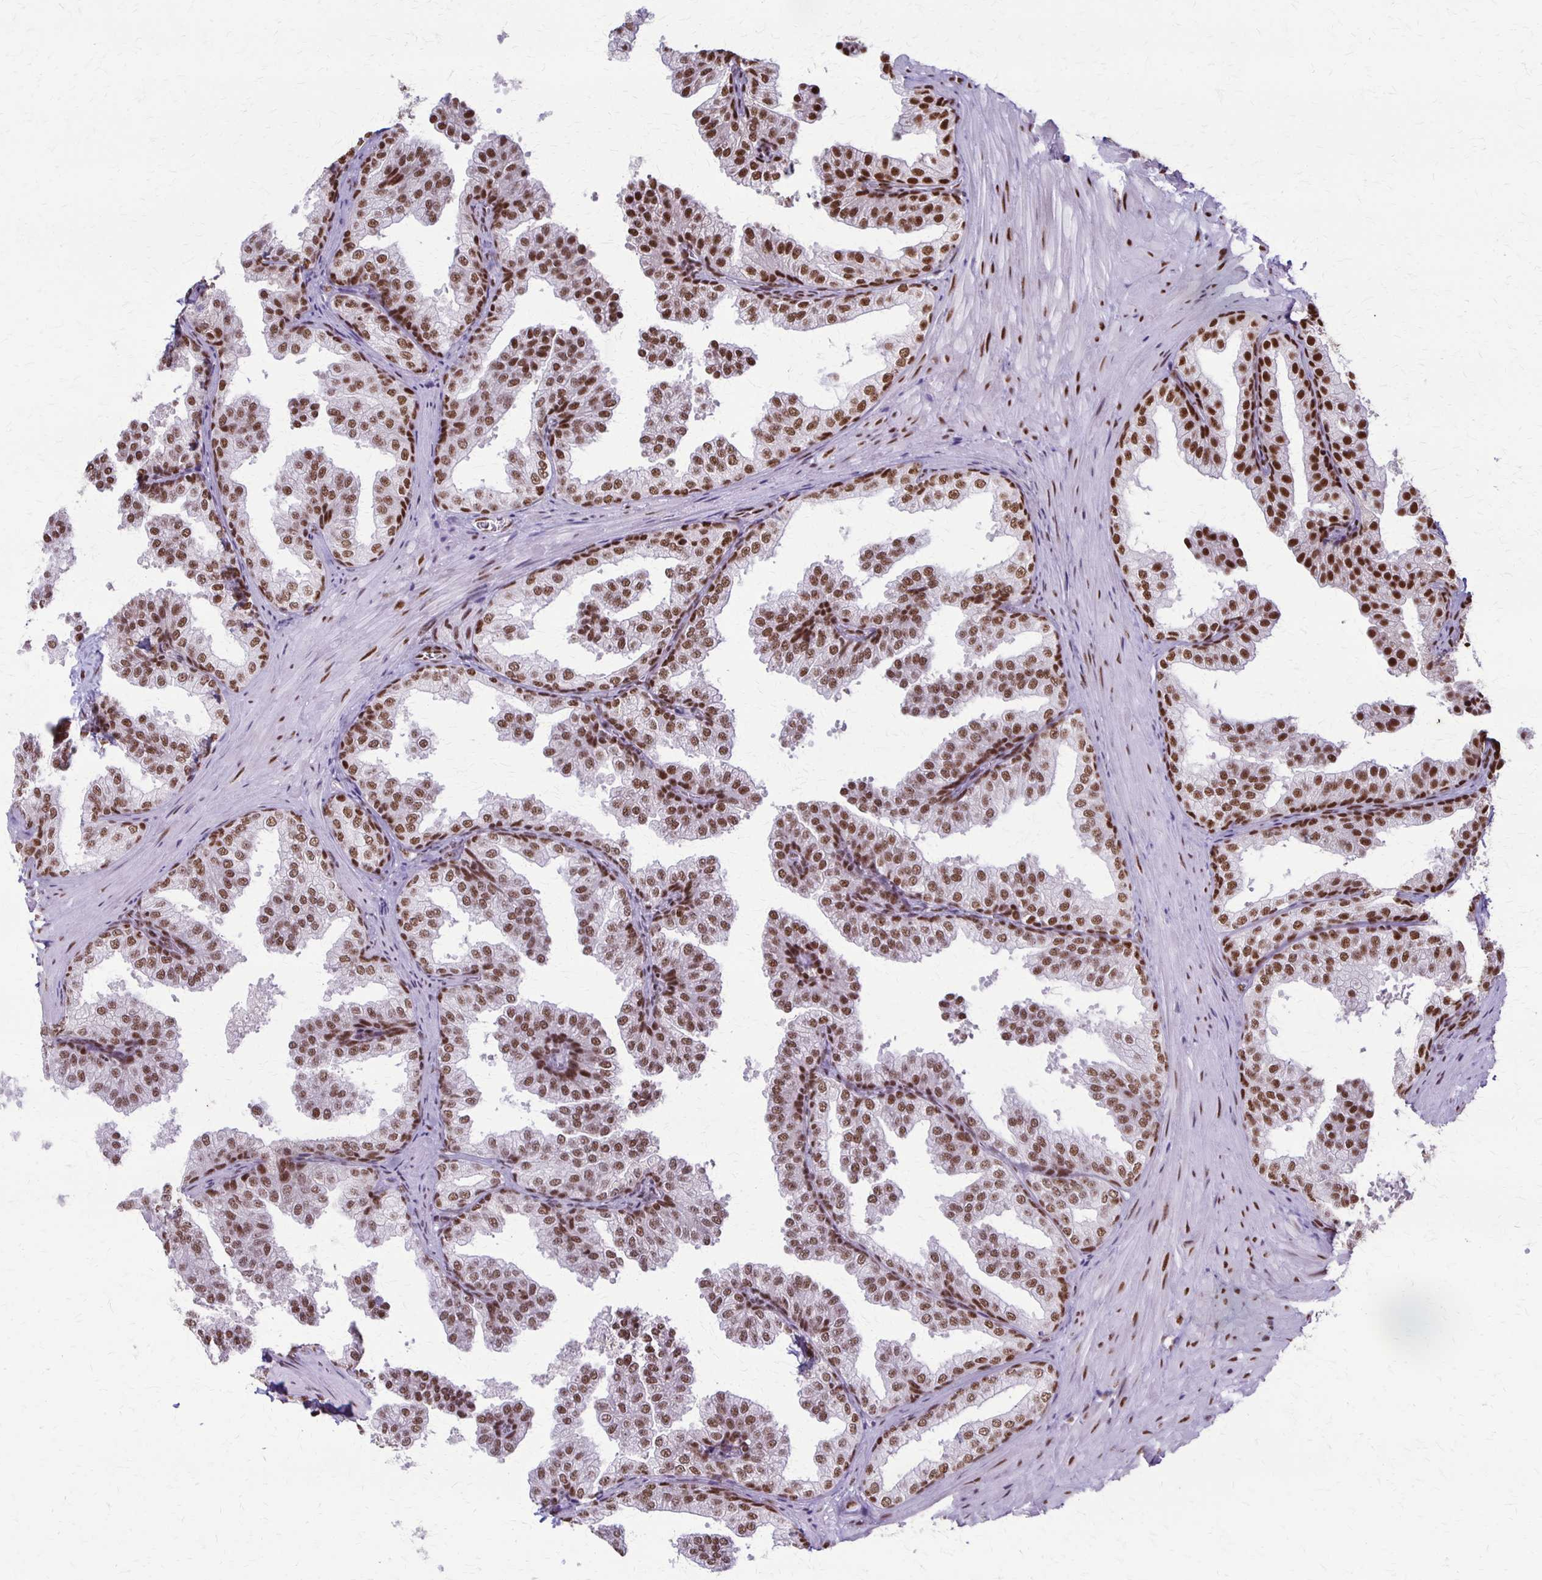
{"staining": {"intensity": "strong", "quantity": ">75%", "location": "nuclear"}, "tissue": "prostate", "cell_type": "Glandular cells", "image_type": "normal", "snomed": [{"axis": "morphology", "description": "Normal tissue, NOS"}, {"axis": "topography", "description": "Prostate"}], "caption": "Immunohistochemical staining of benign human prostate demonstrates strong nuclear protein expression in about >75% of glandular cells.", "gene": "XRCC6", "patient": {"sex": "male", "age": 37}}